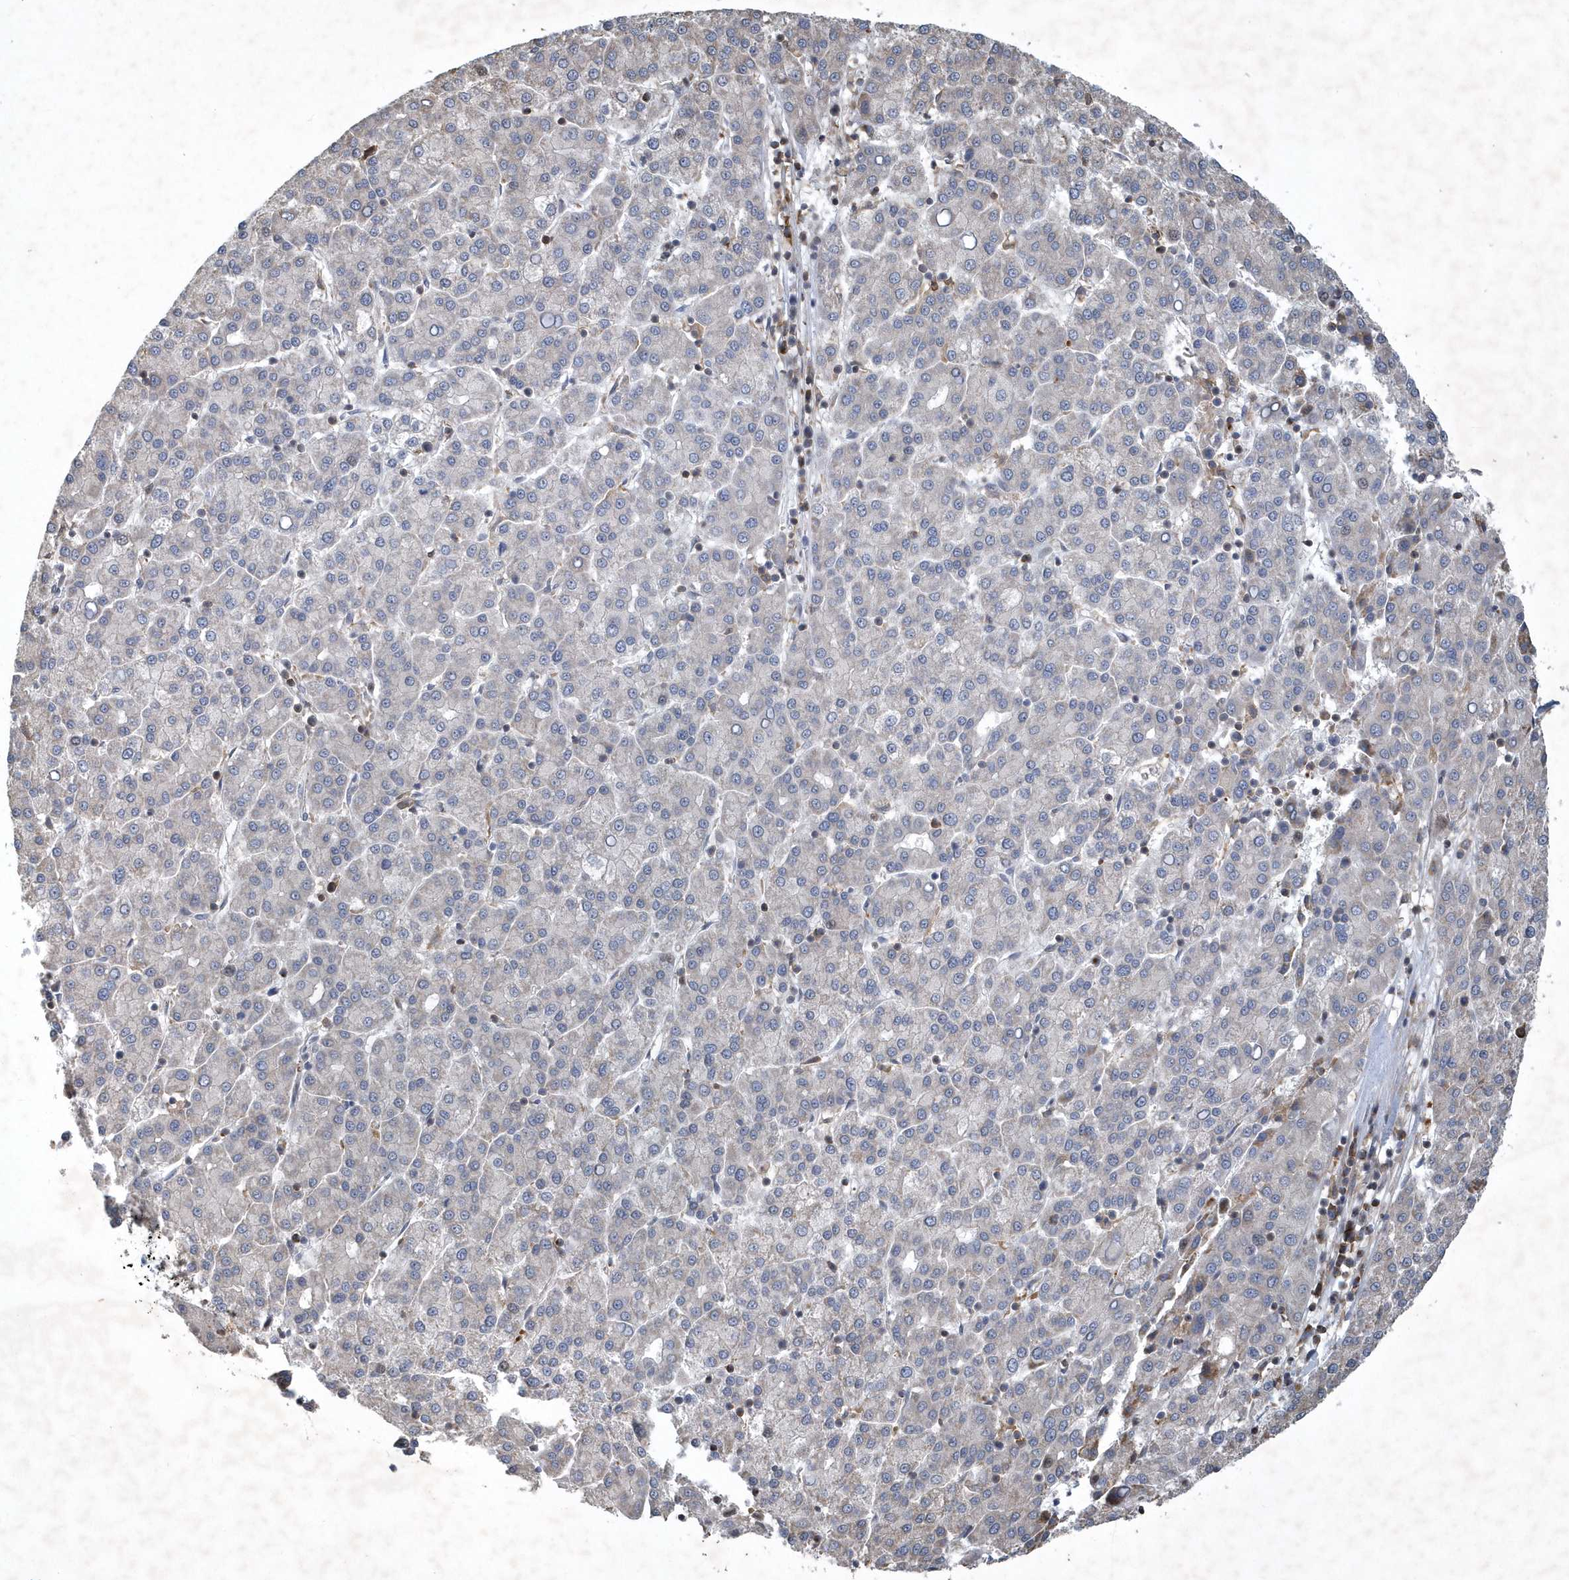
{"staining": {"intensity": "negative", "quantity": "none", "location": "none"}, "tissue": "liver cancer", "cell_type": "Tumor cells", "image_type": "cancer", "snomed": [{"axis": "morphology", "description": "Carcinoma, Hepatocellular, NOS"}, {"axis": "topography", "description": "Liver"}], "caption": "Immunohistochemistry (IHC) of hepatocellular carcinoma (liver) displays no expression in tumor cells. (Brightfield microscopy of DAB (3,3'-diaminobenzidine) immunohistochemistry (IHC) at high magnification).", "gene": "N4BP2", "patient": {"sex": "female", "age": 58}}